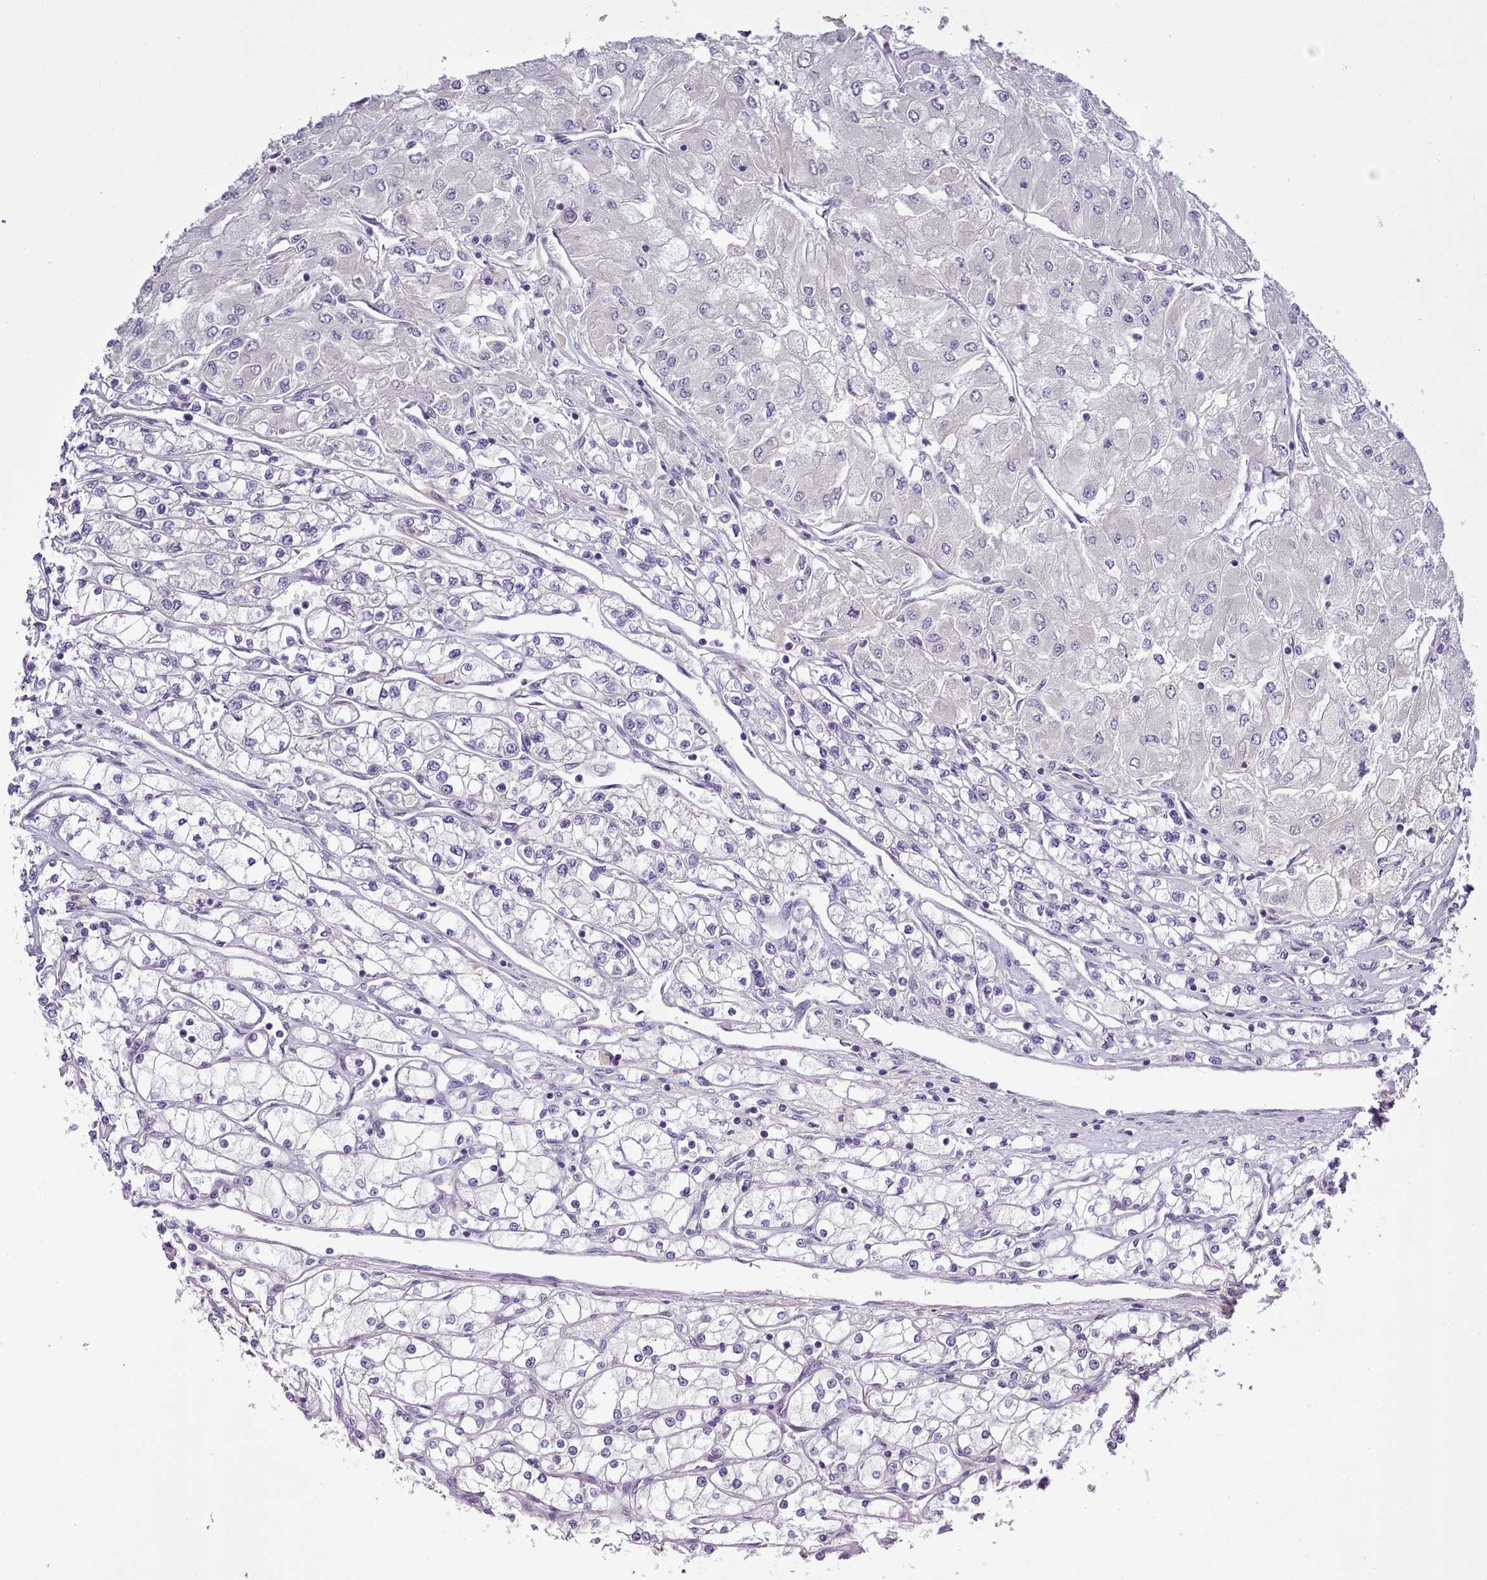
{"staining": {"intensity": "negative", "quantity": "none", "location": "none"}, "tissue": "renal cancer", "cell_type": "Tumor cells", "image_type": "cancer", "snomed": [{"axis": "morphology", "description": "Adenocarcinoma, NOS"}, {"axis": "topography", "description": "Kidney"}], "caption": "Immunohistochemical staining of adenocarcinoma (renal) shows no significant staining in tumor cells.", "gene": "SETX", "patient": {"sex": "male", "age": 80}}